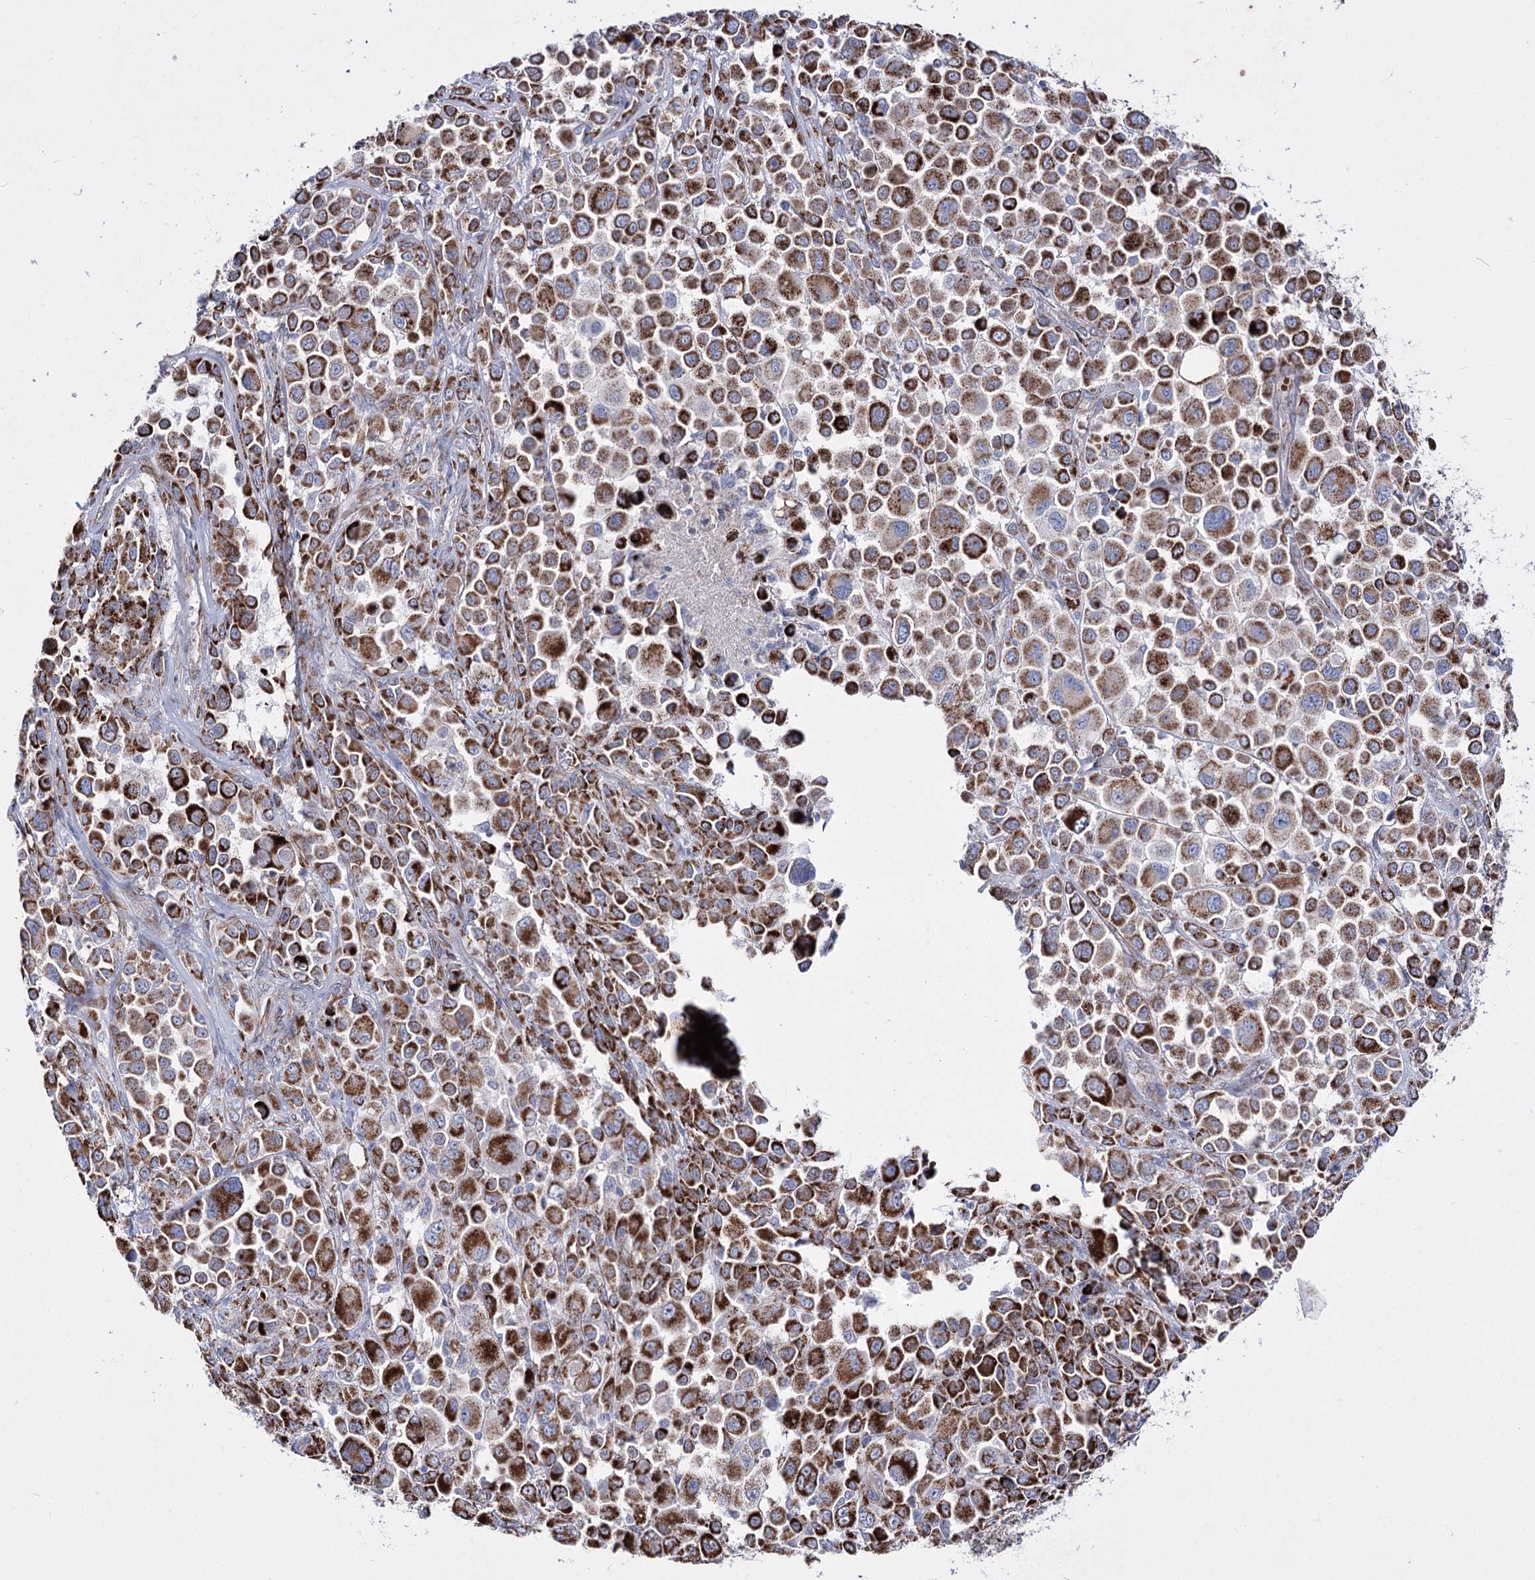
{"staining": {"intensity": "strong", "quantity": ">75%", "location": "cytoplasmic/membranous"}, "tissue": "melanoma", "cell_type": "Tumor cells", "image_type": "cancer", "snomed": [{"axis": "morphology", "description": "Malignant melanoma, NOS"}, {"axis": "topography", "description": "Skin of trunk"}], "caption": "Approximately >75% of tumor cells in human malignant melanoma exhibit strong cytoplasmic/membranous protein positivity as visualized by brown immunohistochemical staining.", "gene": "OSBPL5", "patient": {"sex": "male", "age": 71}}